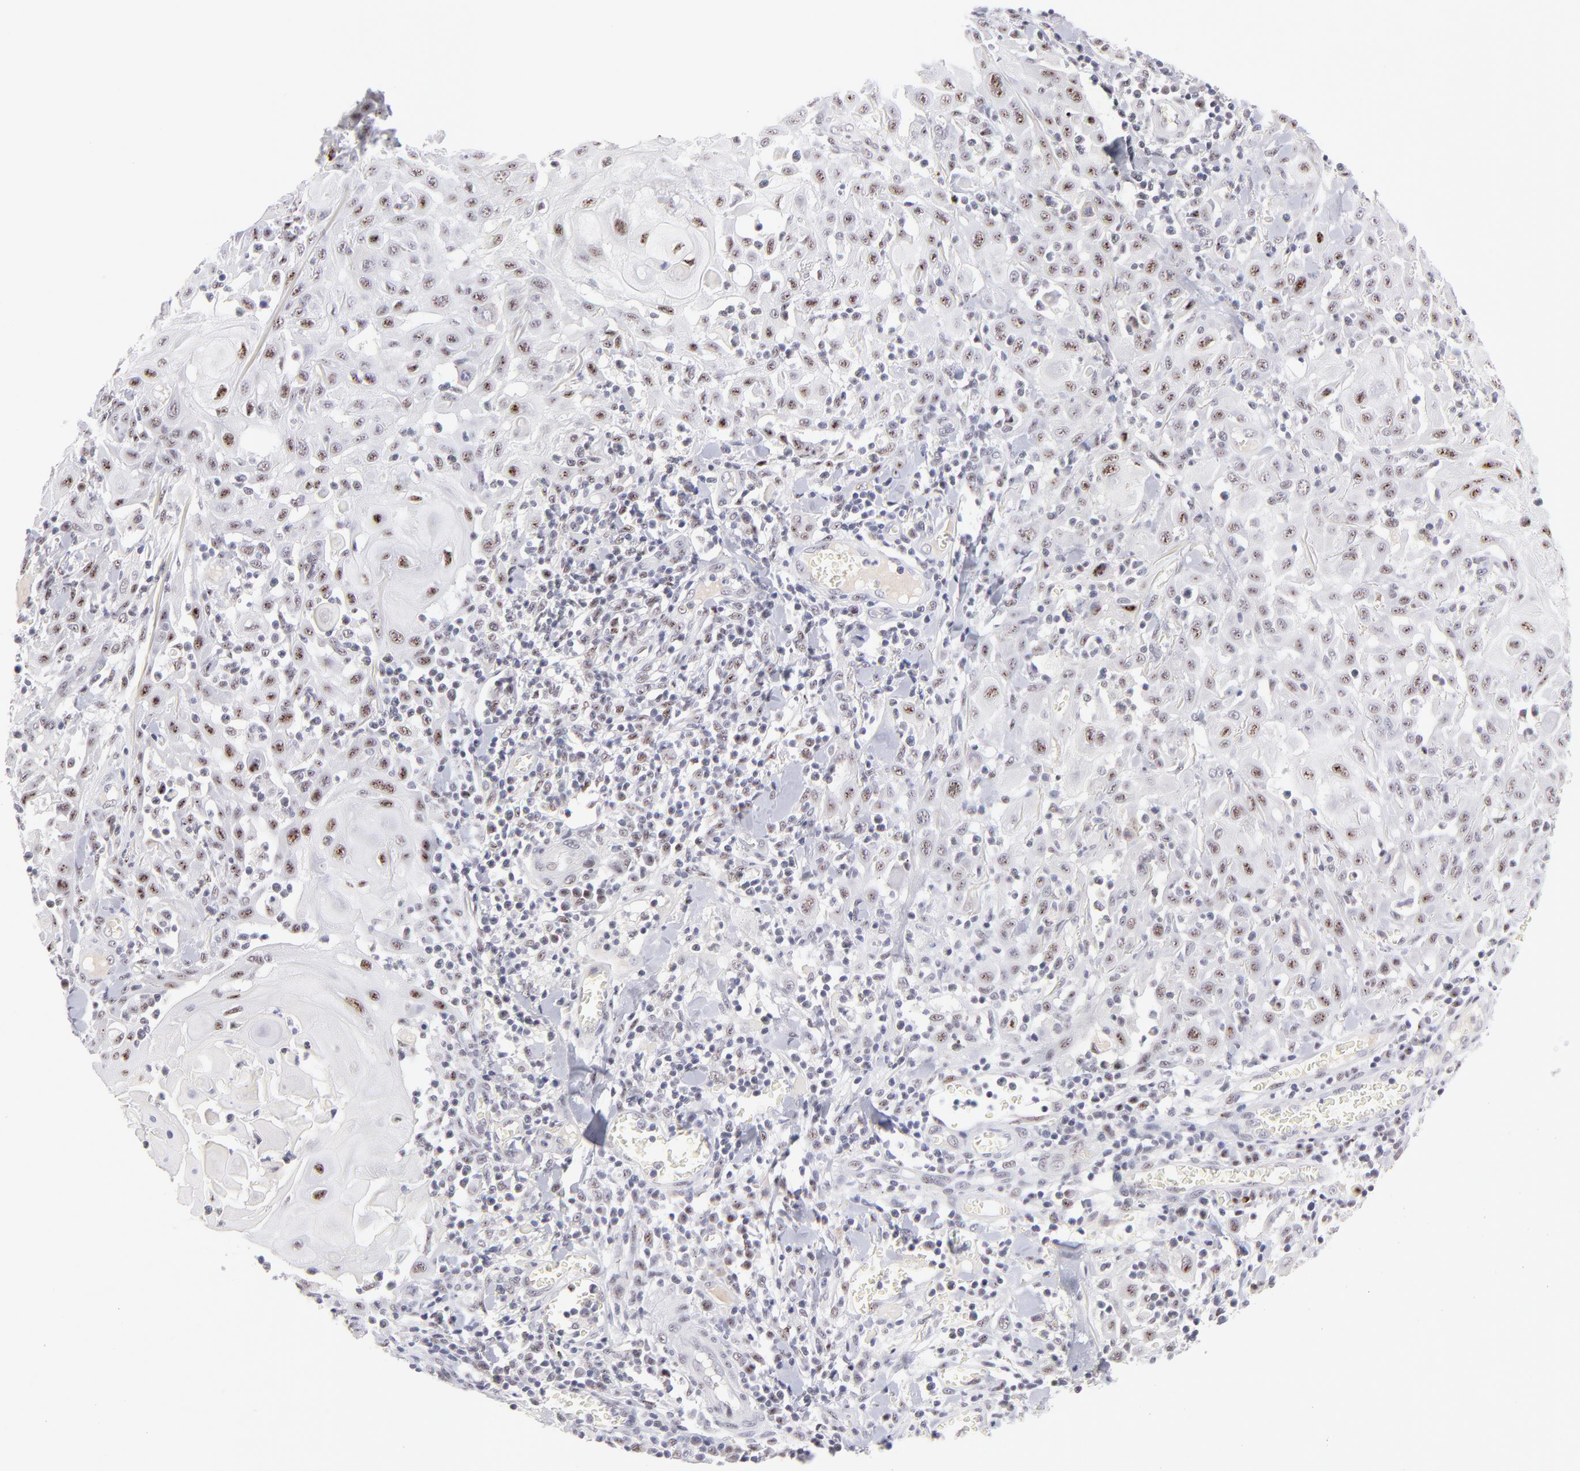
{"staining": {"intensity": "moderate", "quantity": ">75%", "location": "nuclear"}, "tissue": "skin cancer", "cell_type": "Tumor cells", "image_type": "cancer", "snomed": [{"axis": "morphology", "description": "Squamous cell carcinoma, NOS"}, {"axis": "topography", "description": "Skin"}], "caption": "Immunohistochemistry (IHC) image of neoplastic tissue: human skin cancer stained using immunohistochemistry exhibits medium levels of moderate protein expression localized specifically in the nuclear of tumor cells, appearing as a nuclear brown color.", "gene": "CDC25C", "patient": {"sex": "male", "age": 24}}